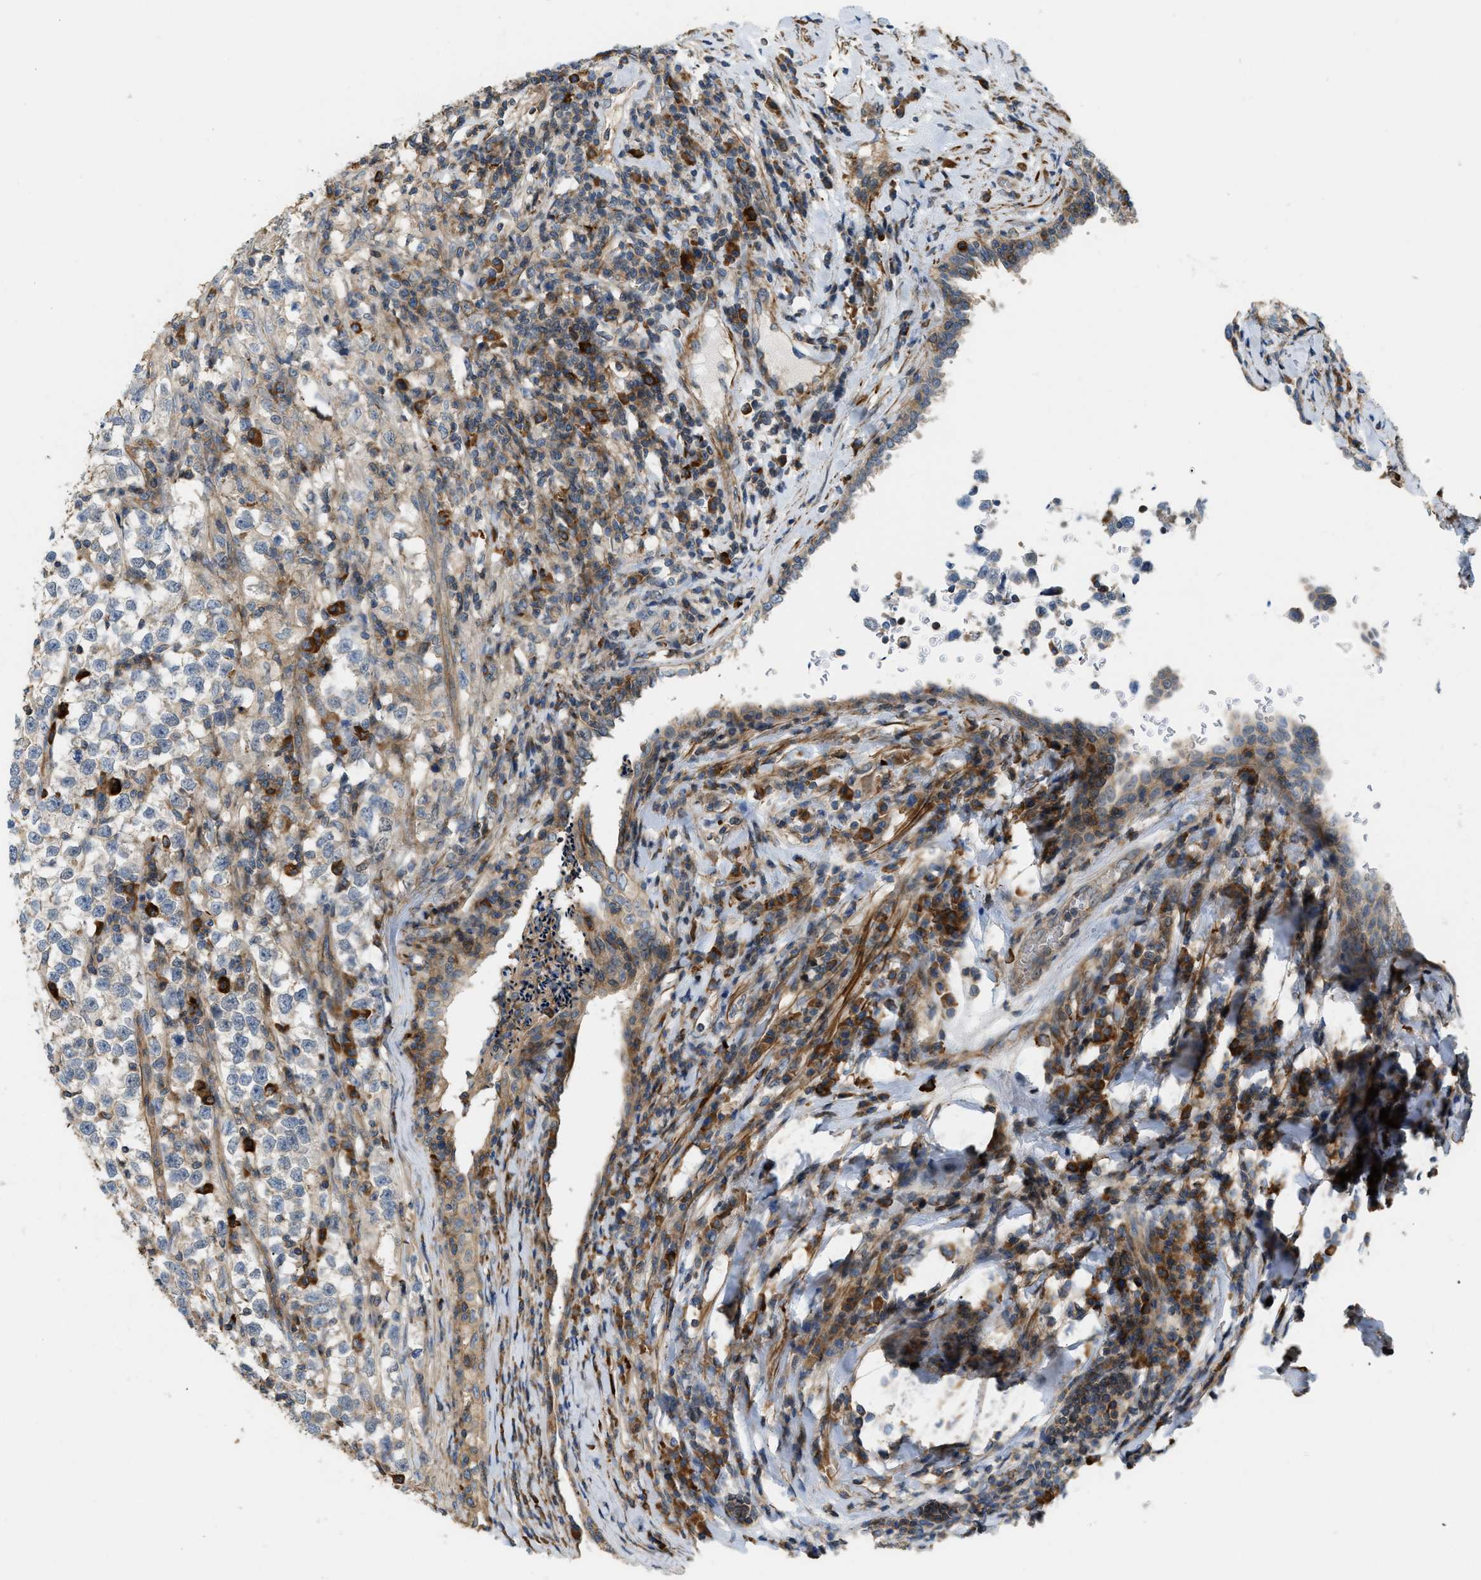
{"staining": {"intensity": "negative", "quantity": "none", "location": "none"}, "tissue": "testis cancer", "cell_type": "Tumor cells", "image_type": "cancer", "snomed": [{"axis": "morphology", "description": "Normal tissue, NOS"}, {"axis": "morphology", "description": "Seminoma, NOS"}, {"axis": "topography", "description": "Testis"}], "caption": "A high-resolution image shows immunohistochemistry (IHC) staining of testis cancer (seminoma), which displays no significant expression in tumor cells.", "gene": "BTN3A2", "patient": {"sex": "male", "age": 43}}